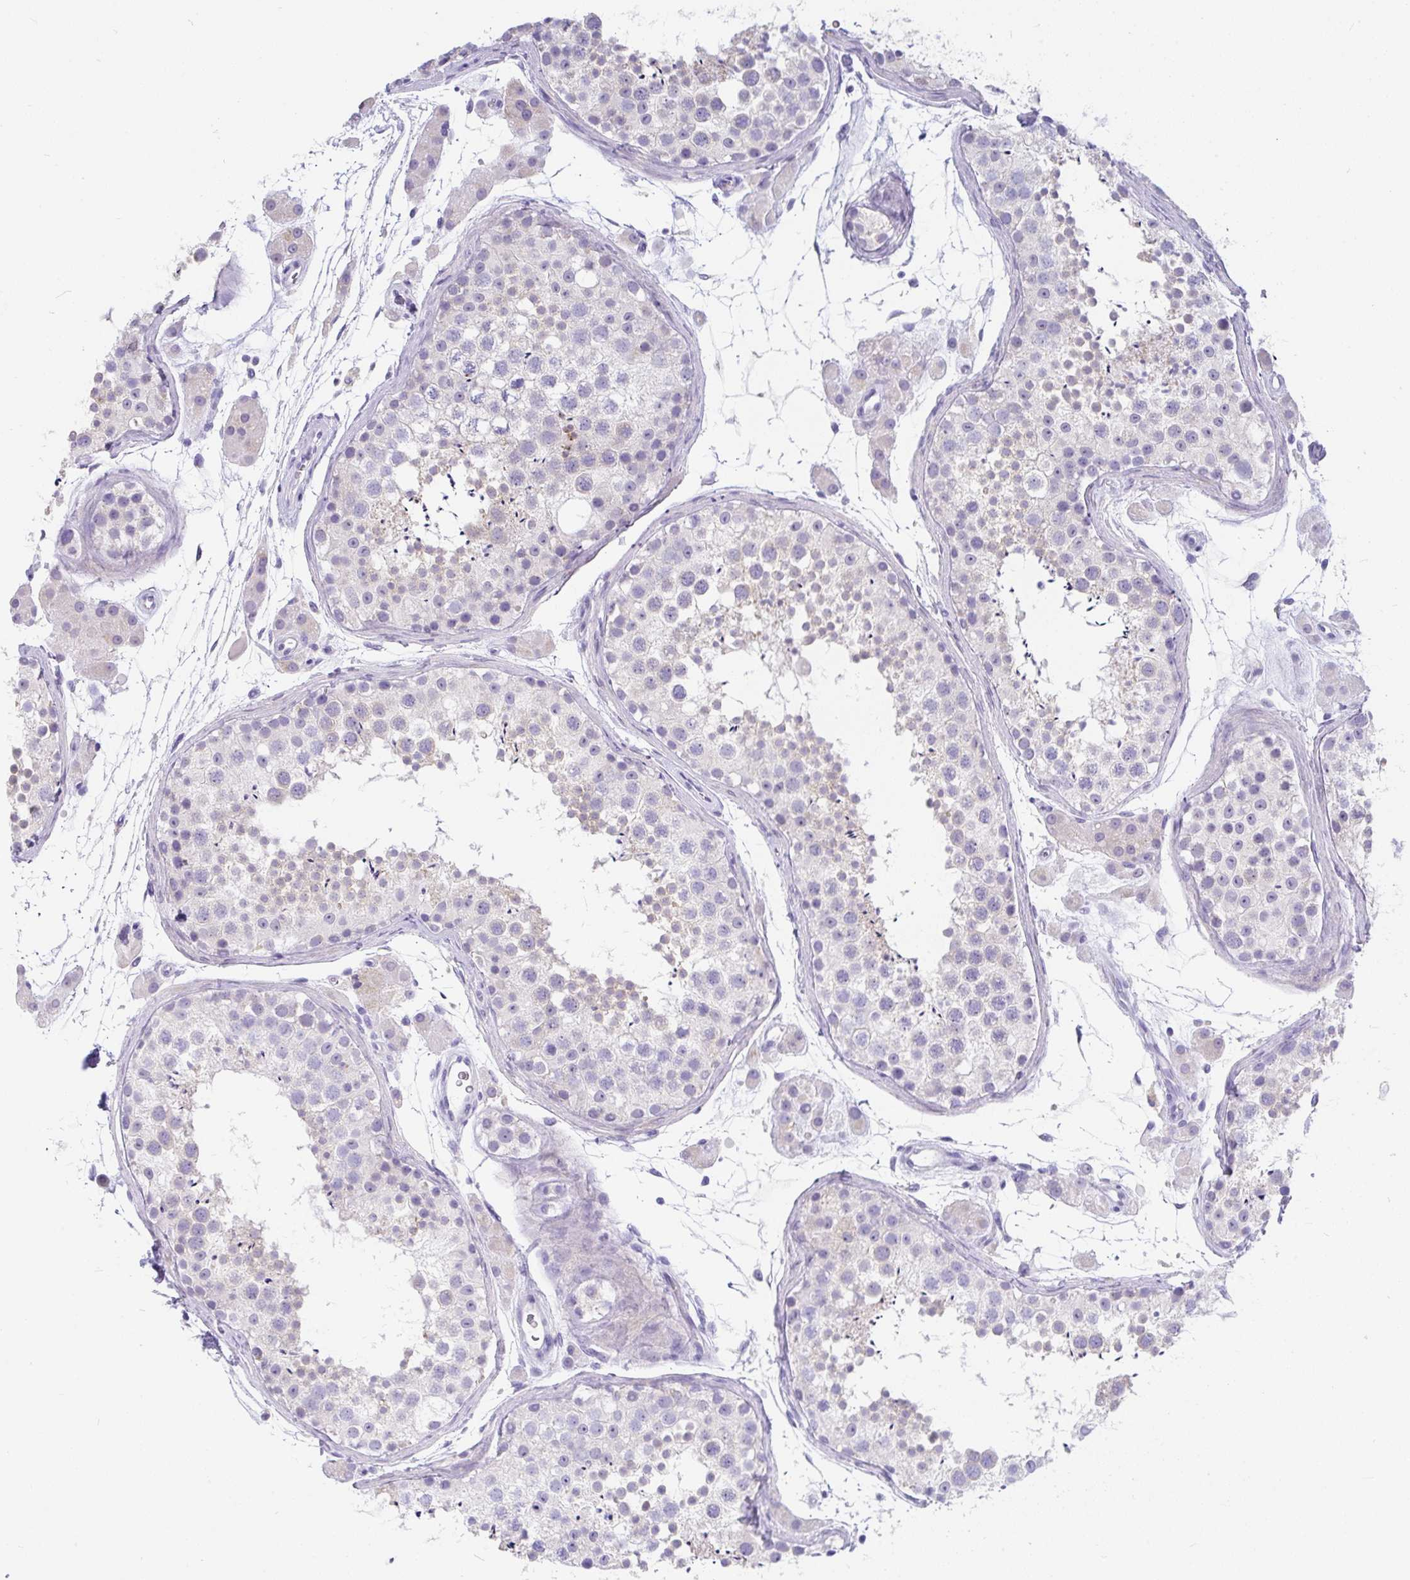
{"staining": {"intensity": "weak", "quantity": "<25%", "location": "cytoplasmic/membranous"}, "tissue": "testis", "cell_type": "Cells in seminiferous ducts", "image_type": "normal", "snomed": [{"axis": "morphology", "description": "Normal tissue, NOS"}, {"axis": "topography", "description": "Testis"}], "caption": "Immunohistochemistry (IHC) of benign testis reveals no expression in cells in seminiferous ducts. (DAB (3,3'-diaminobenzidine) immunohistochemistry visualized using brightfield microscopy, high magnification).", "gene": "INTS5", "patient": {"sex": "male", "age": 41}}